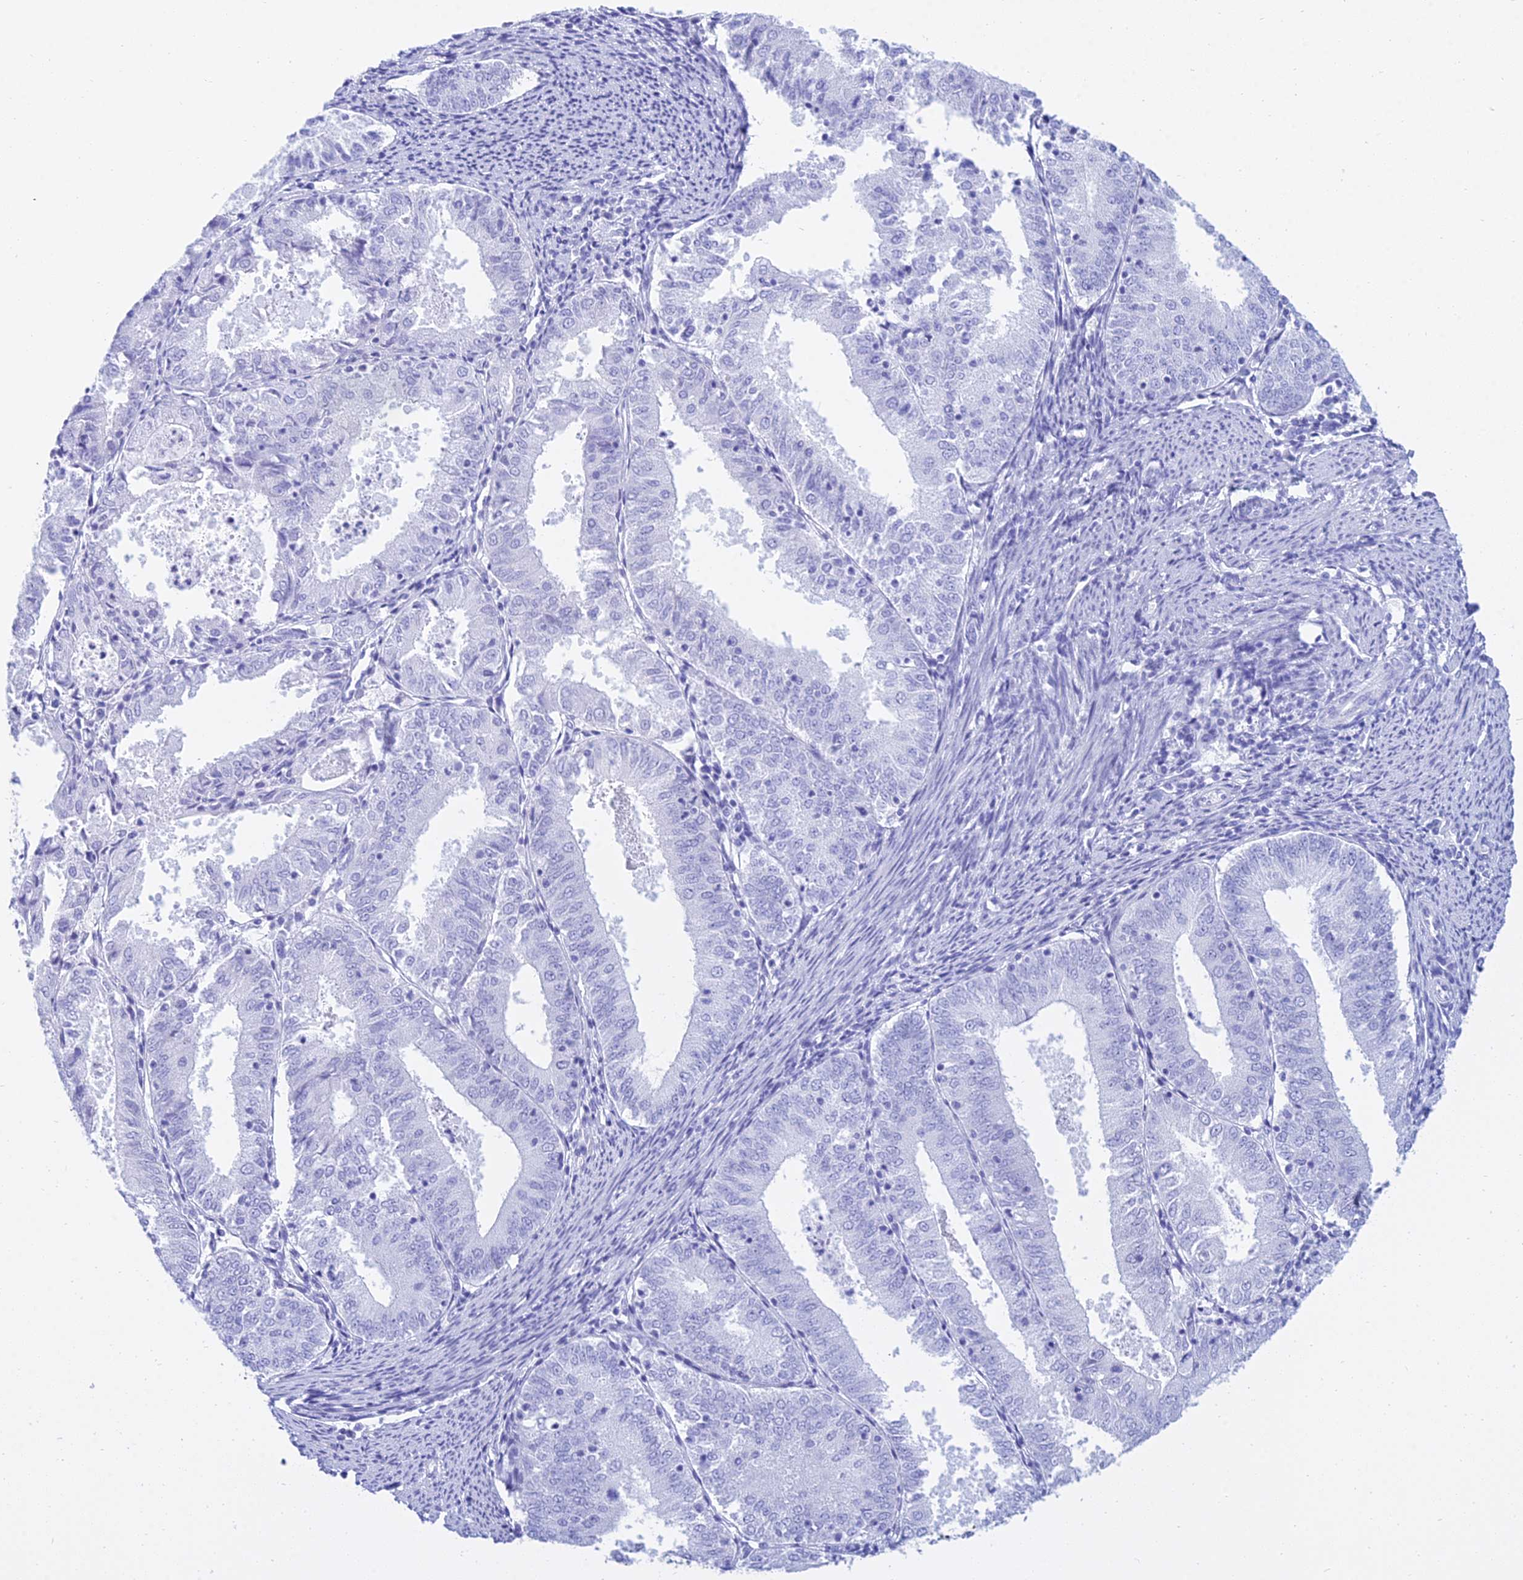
{"staining": {"intensity": "negative", "quantity": "none", "location": "none"}, "tissue": "endometrial cancer", "cell_type": "Tumor cells", "image_type": "cancer", "snomed": [{"axis": "morphology", "description": "Adenocarcinoma, NOS"}, {"axis": "topography", "description": "Endometrium"}], "caption": "IHC histopathology image of neoplastic tissue: human endometrial cancer (adenocarcinoma) stained with DAB shows no significant protein staining in tumor cells.", "gene": "PATE4", "patient": {"sex": "female", "age": 57}}